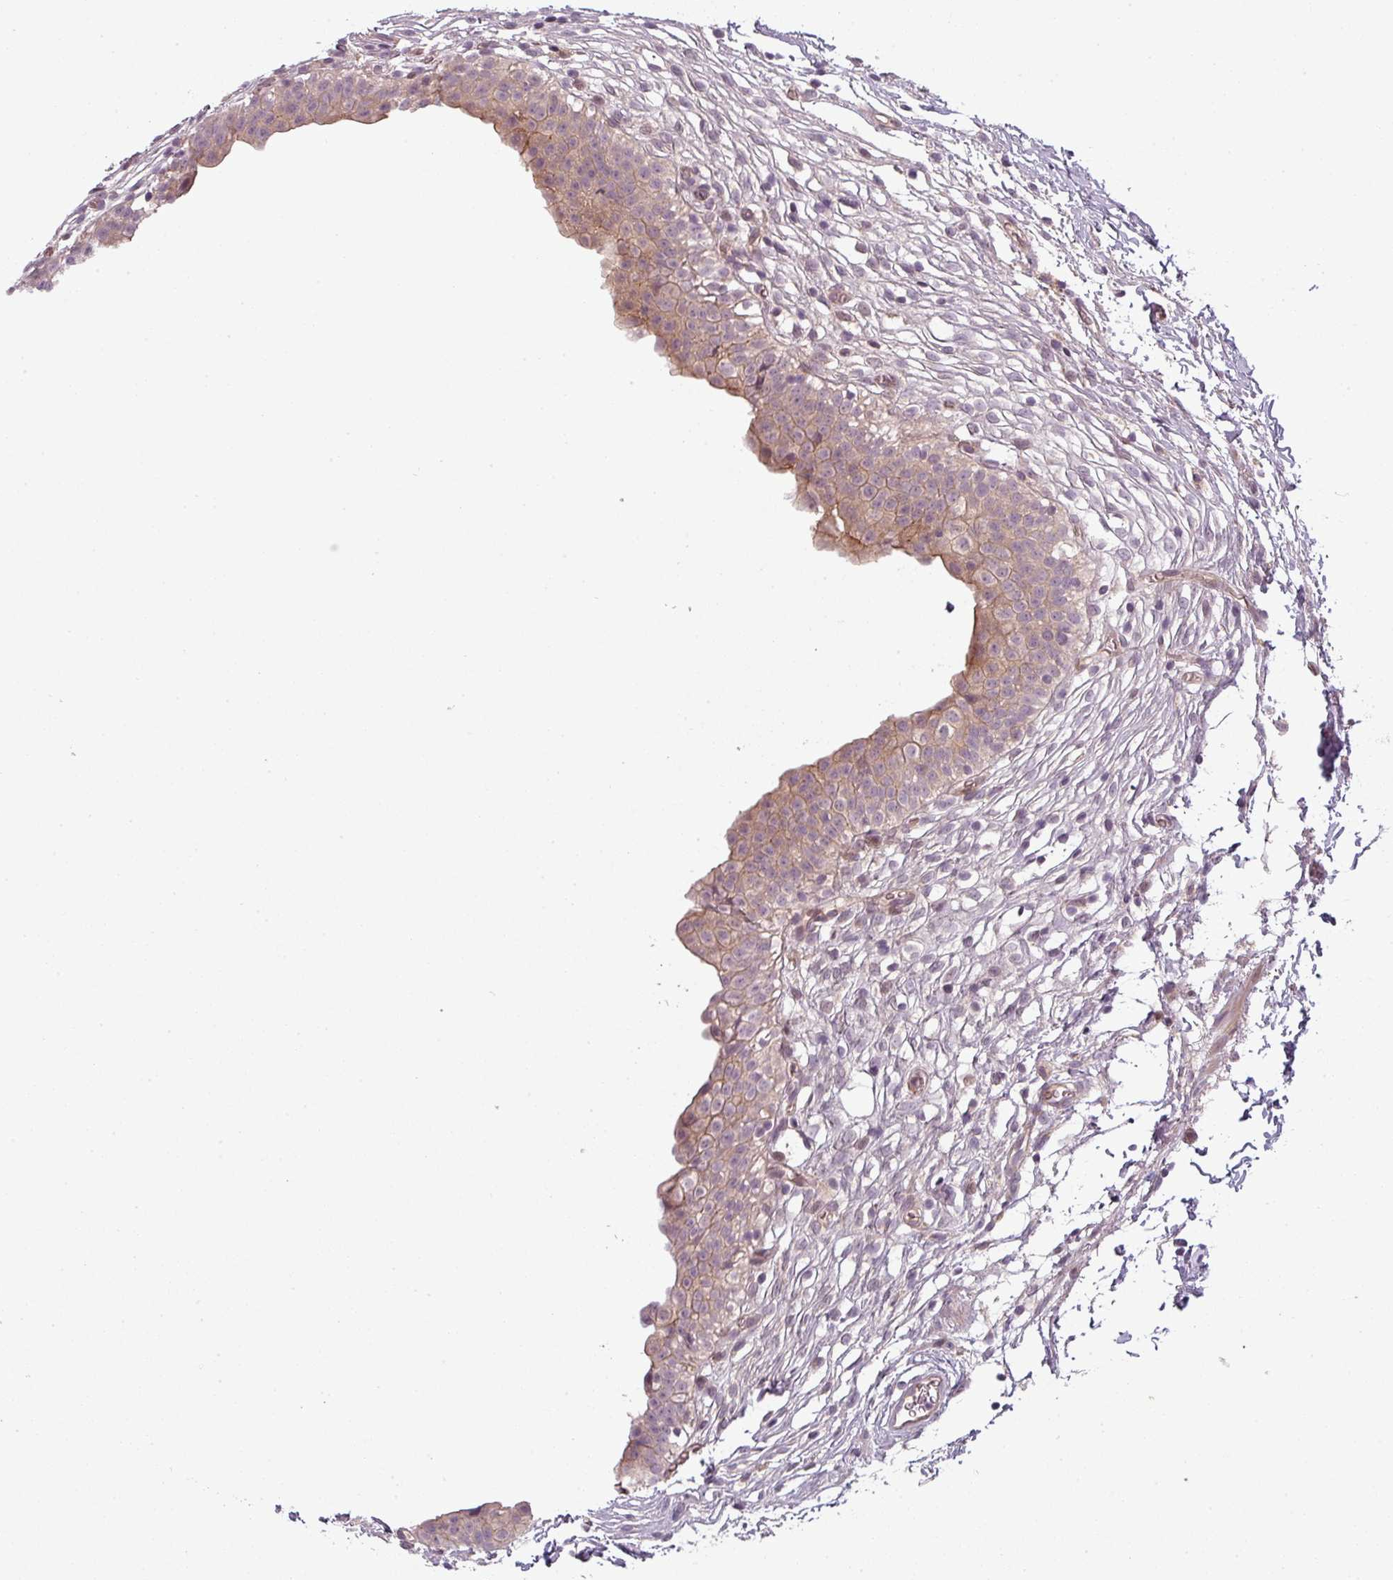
{"staining": {"intensity": "weak", "quantity": "25%-75%", "location": "cytoplasmic/membranous,nuclear"}, "tissue": "urinary bladder", "cell_type": "Urothelial cells", "image_type": "normal", "snomed": [{"axis": "morphology", "description": "Normal tissue, NOS"}, {"axis": "topography", "description": "Urinary bladder"}, {"axis": "topography", "description": "Peripheral nerve tissue"}], "caption": "DAB (3,3'-diaminobenzidine) immunohistochemical staining of benign urinary bladder reveals weak cytoplasmic/membranous,nuclear protein expression in approximately 25%-75% of urothelial cells.", "gene": "SLC16A9", "patient": {"sex": "male", "age": 55}}